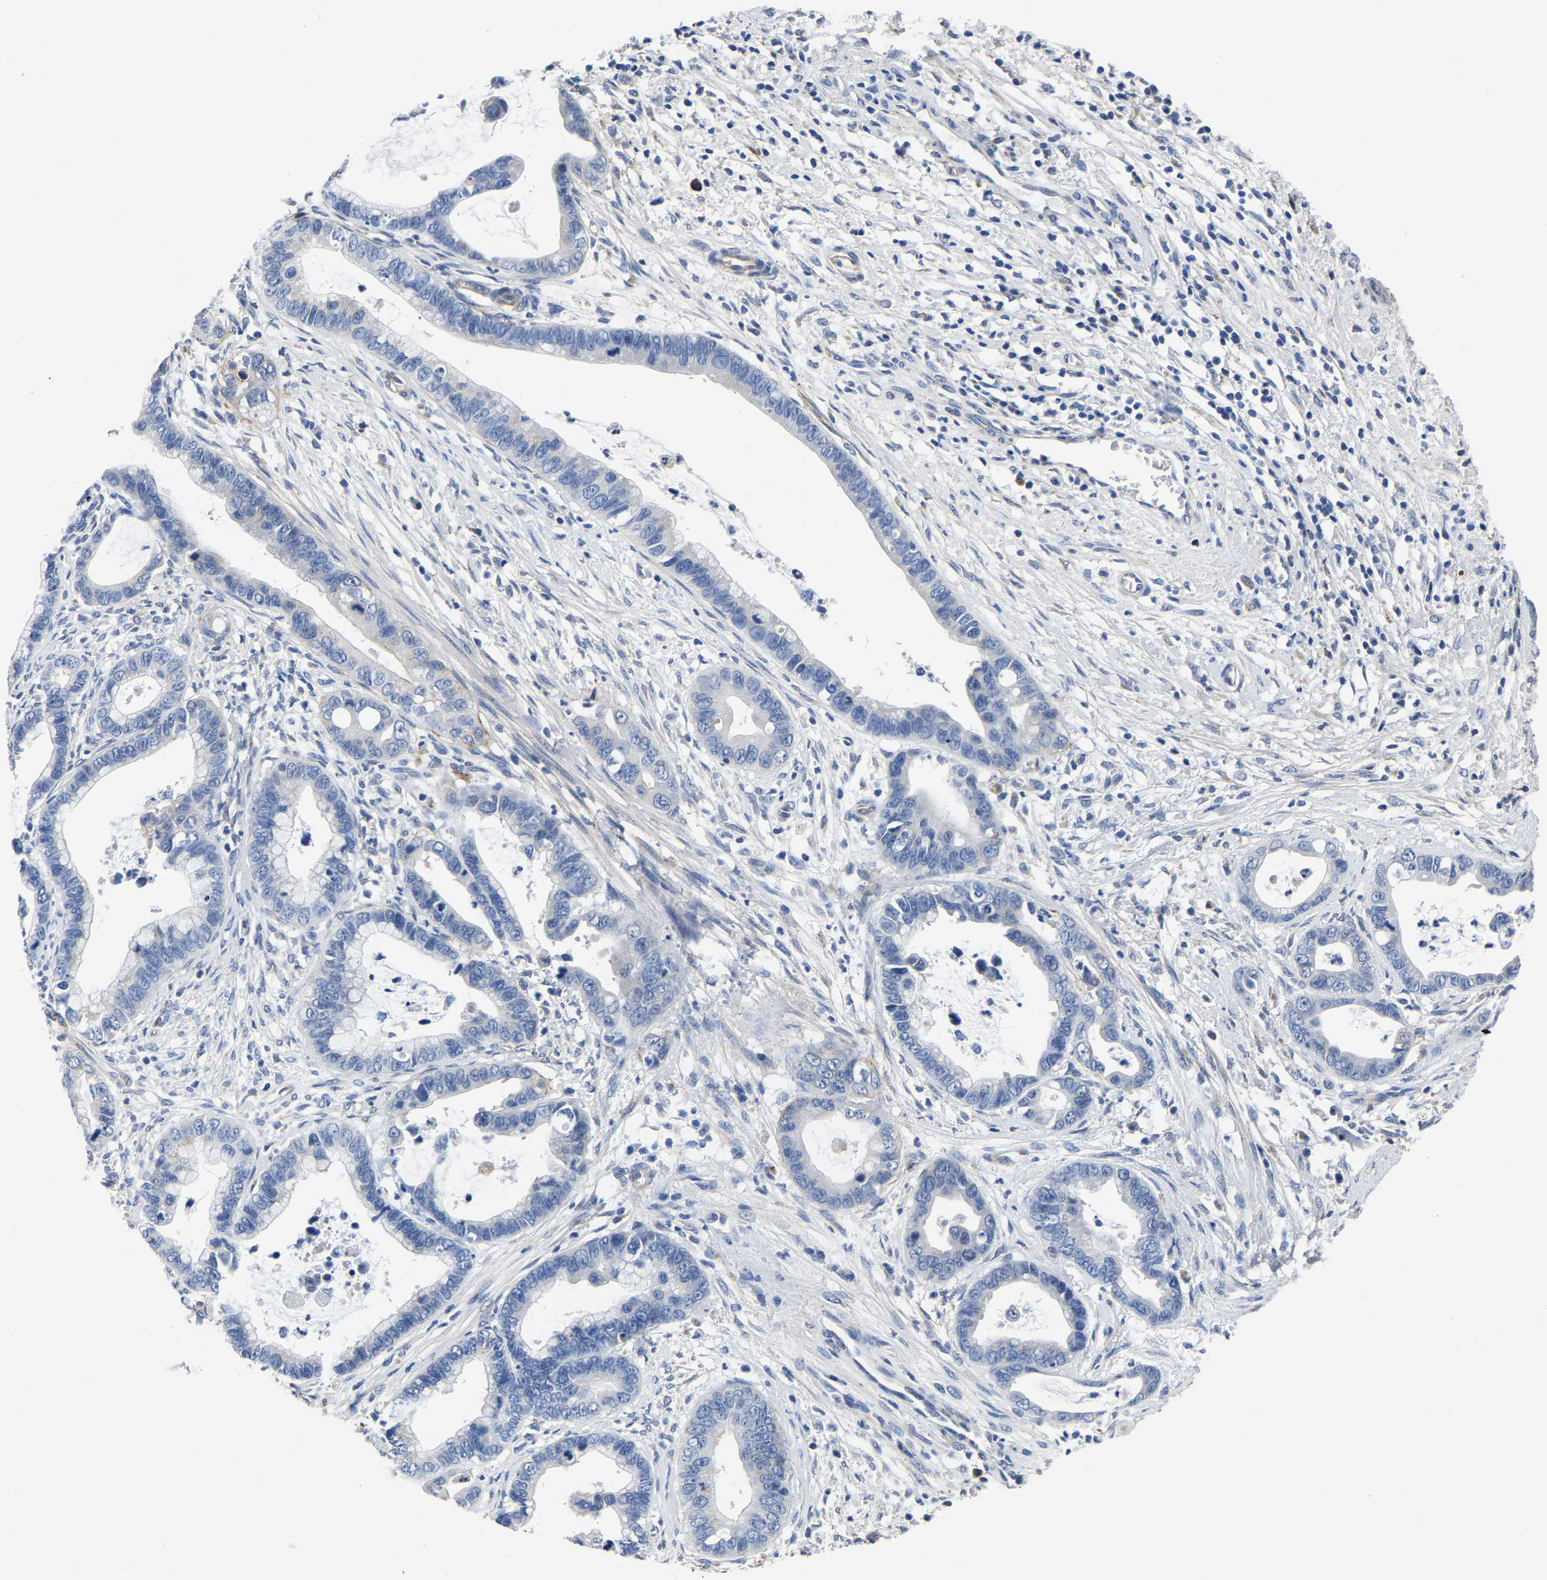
{"staining": {"intensity": "negative", "quantity": "none", "location": "none"}, "tissue": "cervical cancer", "cell_type": "Tumor cells", "image_type": "cancer", "snomed": [{"axis": "morphology", "description": "Adenocarcinoma, NOS"}, {"axis": "topography", "description": "Cervix"}], "caption": "IHC photomicrograph of cervical adenocarcinoma stained for a protein (brown), which exhibits no staining in tumor cells. The staining is performed using DAB (3,3'-diaminobenzidine) brown chromogen with nuclei counter-stained in using hematoxylin.", "gene": "PDLIM7", "patient": {"sex": "female", "age": 44}}